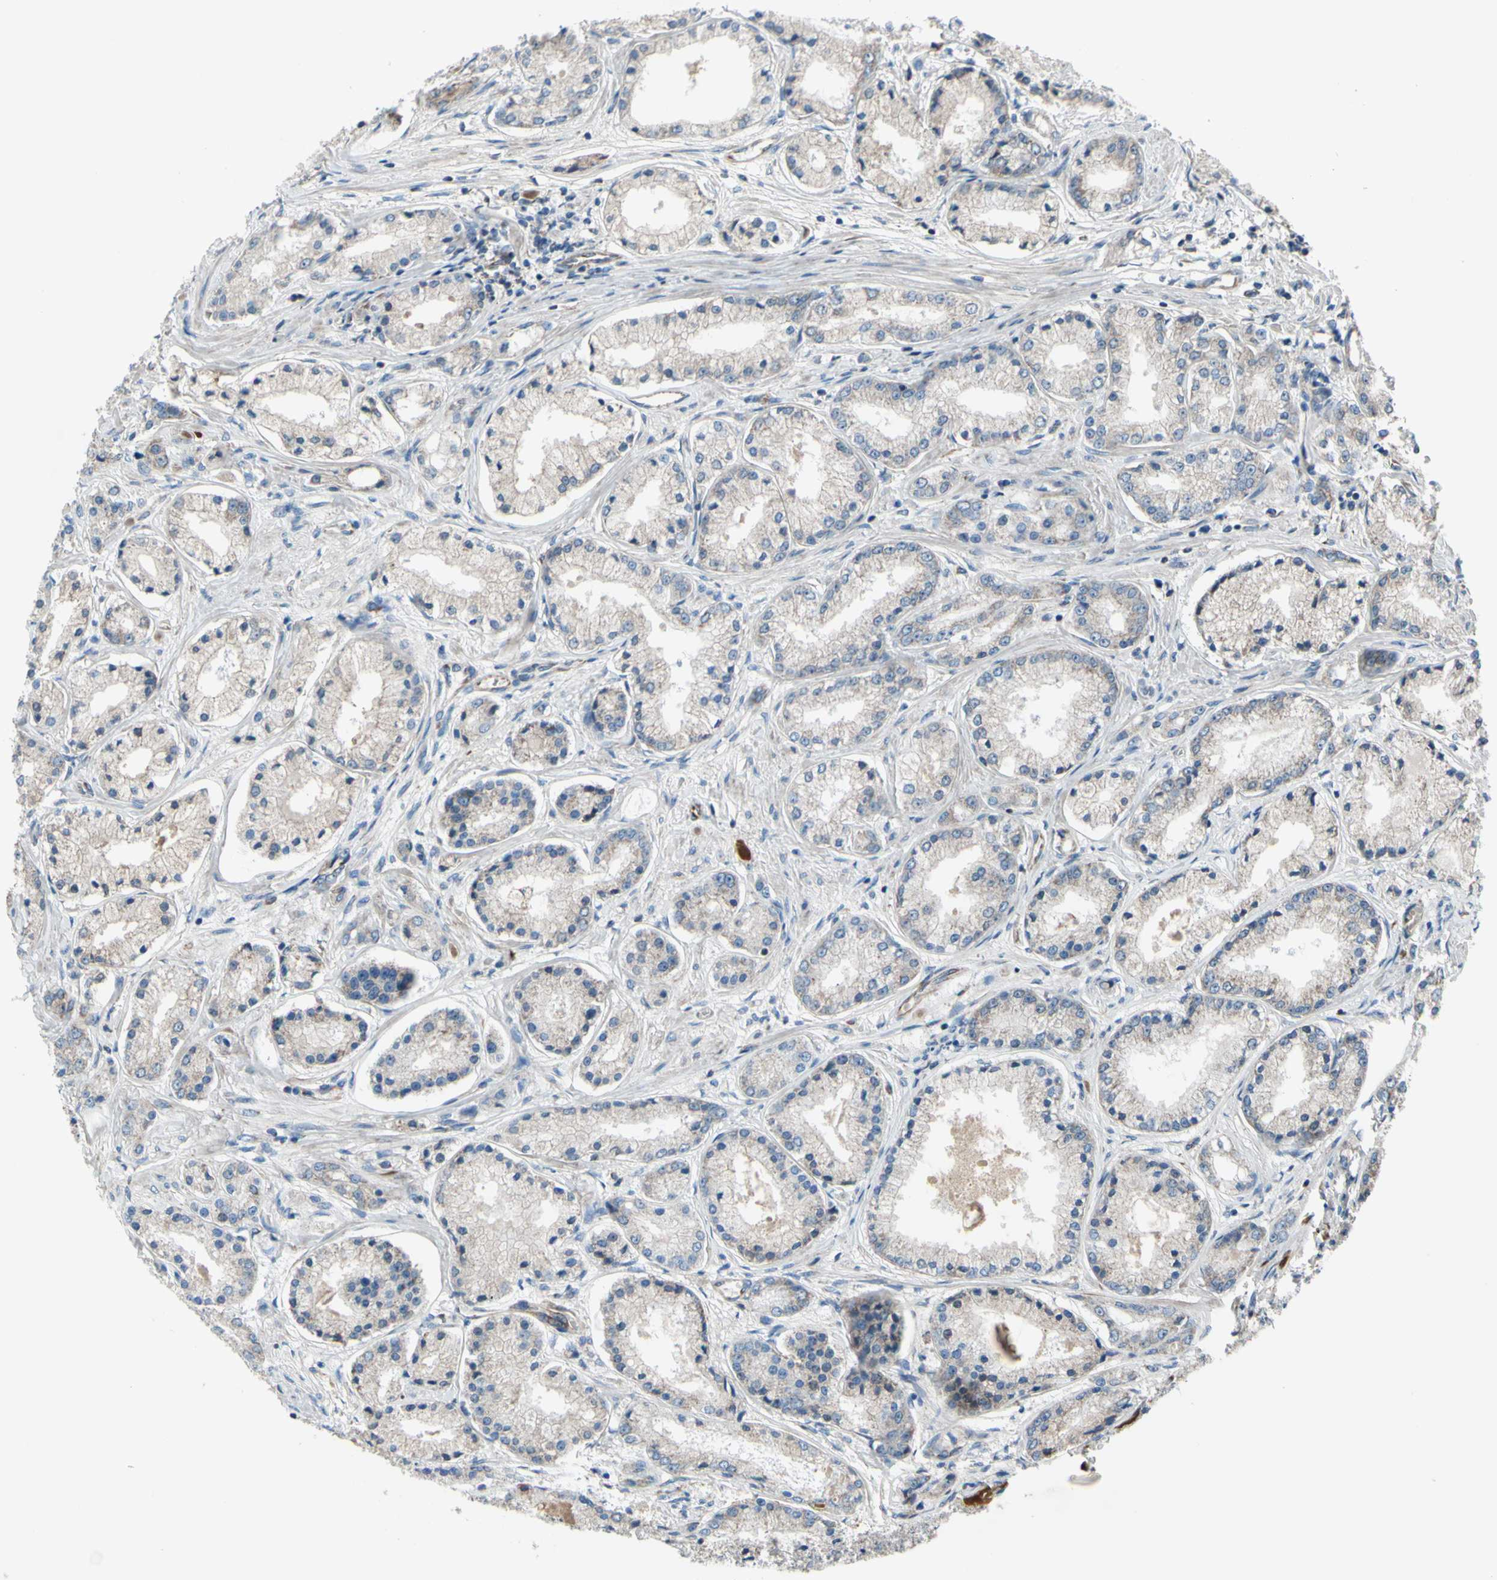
{"staining": {"intensity": "weak", "quantity": ">75%", "location": "cytoplasmic/membranous"}, "tissue": "prostate cancer", "cell_type": "Tumor cells", "image_type": "cancer", "snomed": [{"axis": "morphology", "description": "Adenocarcinoma, High grade"}, {"axis": "topography", "description": "Prostate"}], "caption": "There is low levels of weak cytoplasmic/membranous staining in tumor cells of prostate cancer, as demonstrated by immunohistochemical staining (brown color).", "gene": "EMC7", "patient": {"sex": "male", "age": 59}}